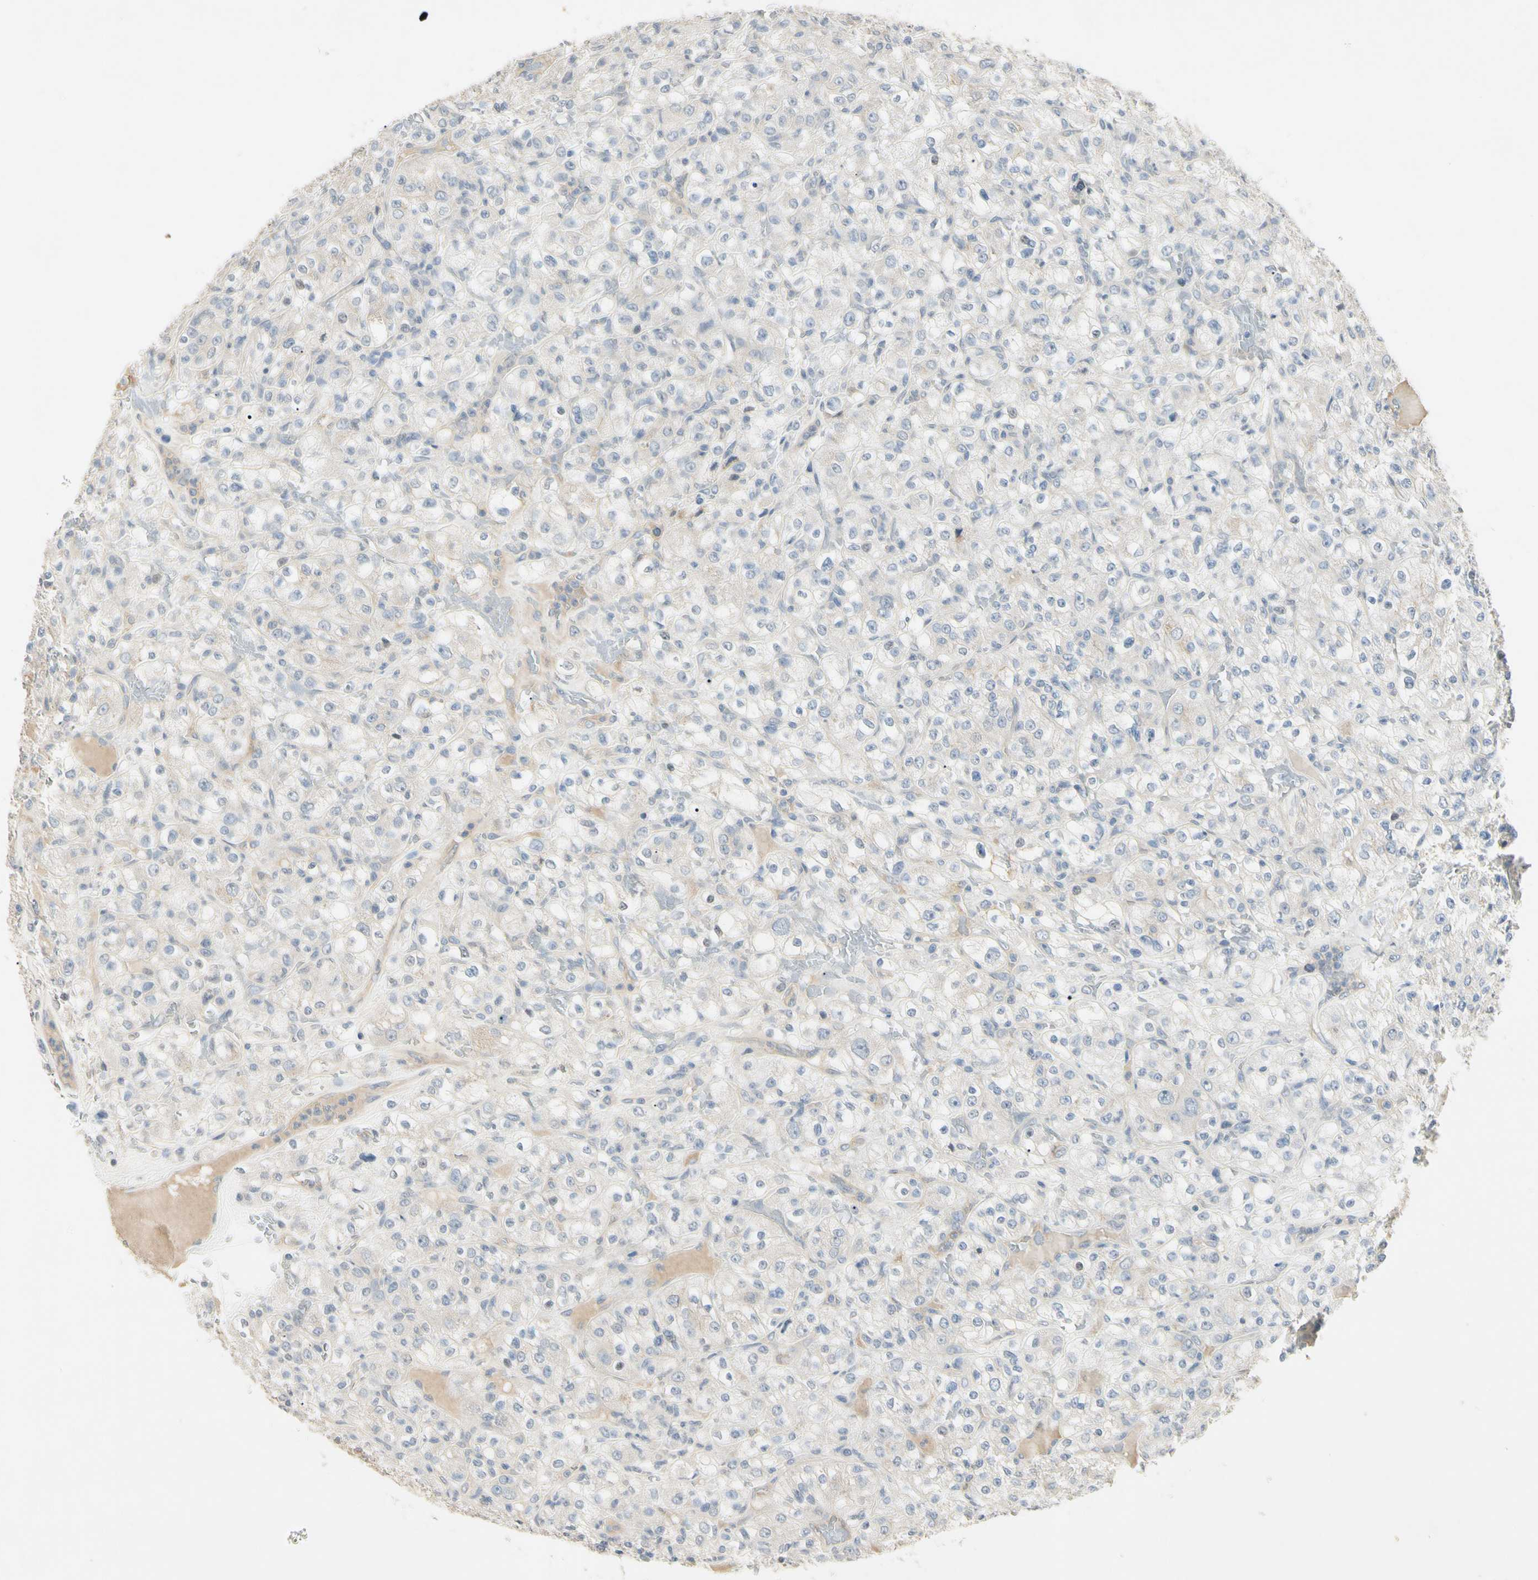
{"staining": {"intensity": "negative", "quantity": "none", "location": "none"}, "tissue": "renal cancer", "cell_type": "Tumor cells", "image_type": "cancer", "snomed": [{"axis": "morphology", "description": "Normal tissue, NOS"}, {"axis": "morphology", "description": "Adenocarcinoma, NOS"}, {"axis": "topography", "description": "Kidney"}], "caption": "Tumor cells show no significant protein staining in renal cancer.", "gene": "PRSS21", "patient": {"sex": "female", "age": 72}}